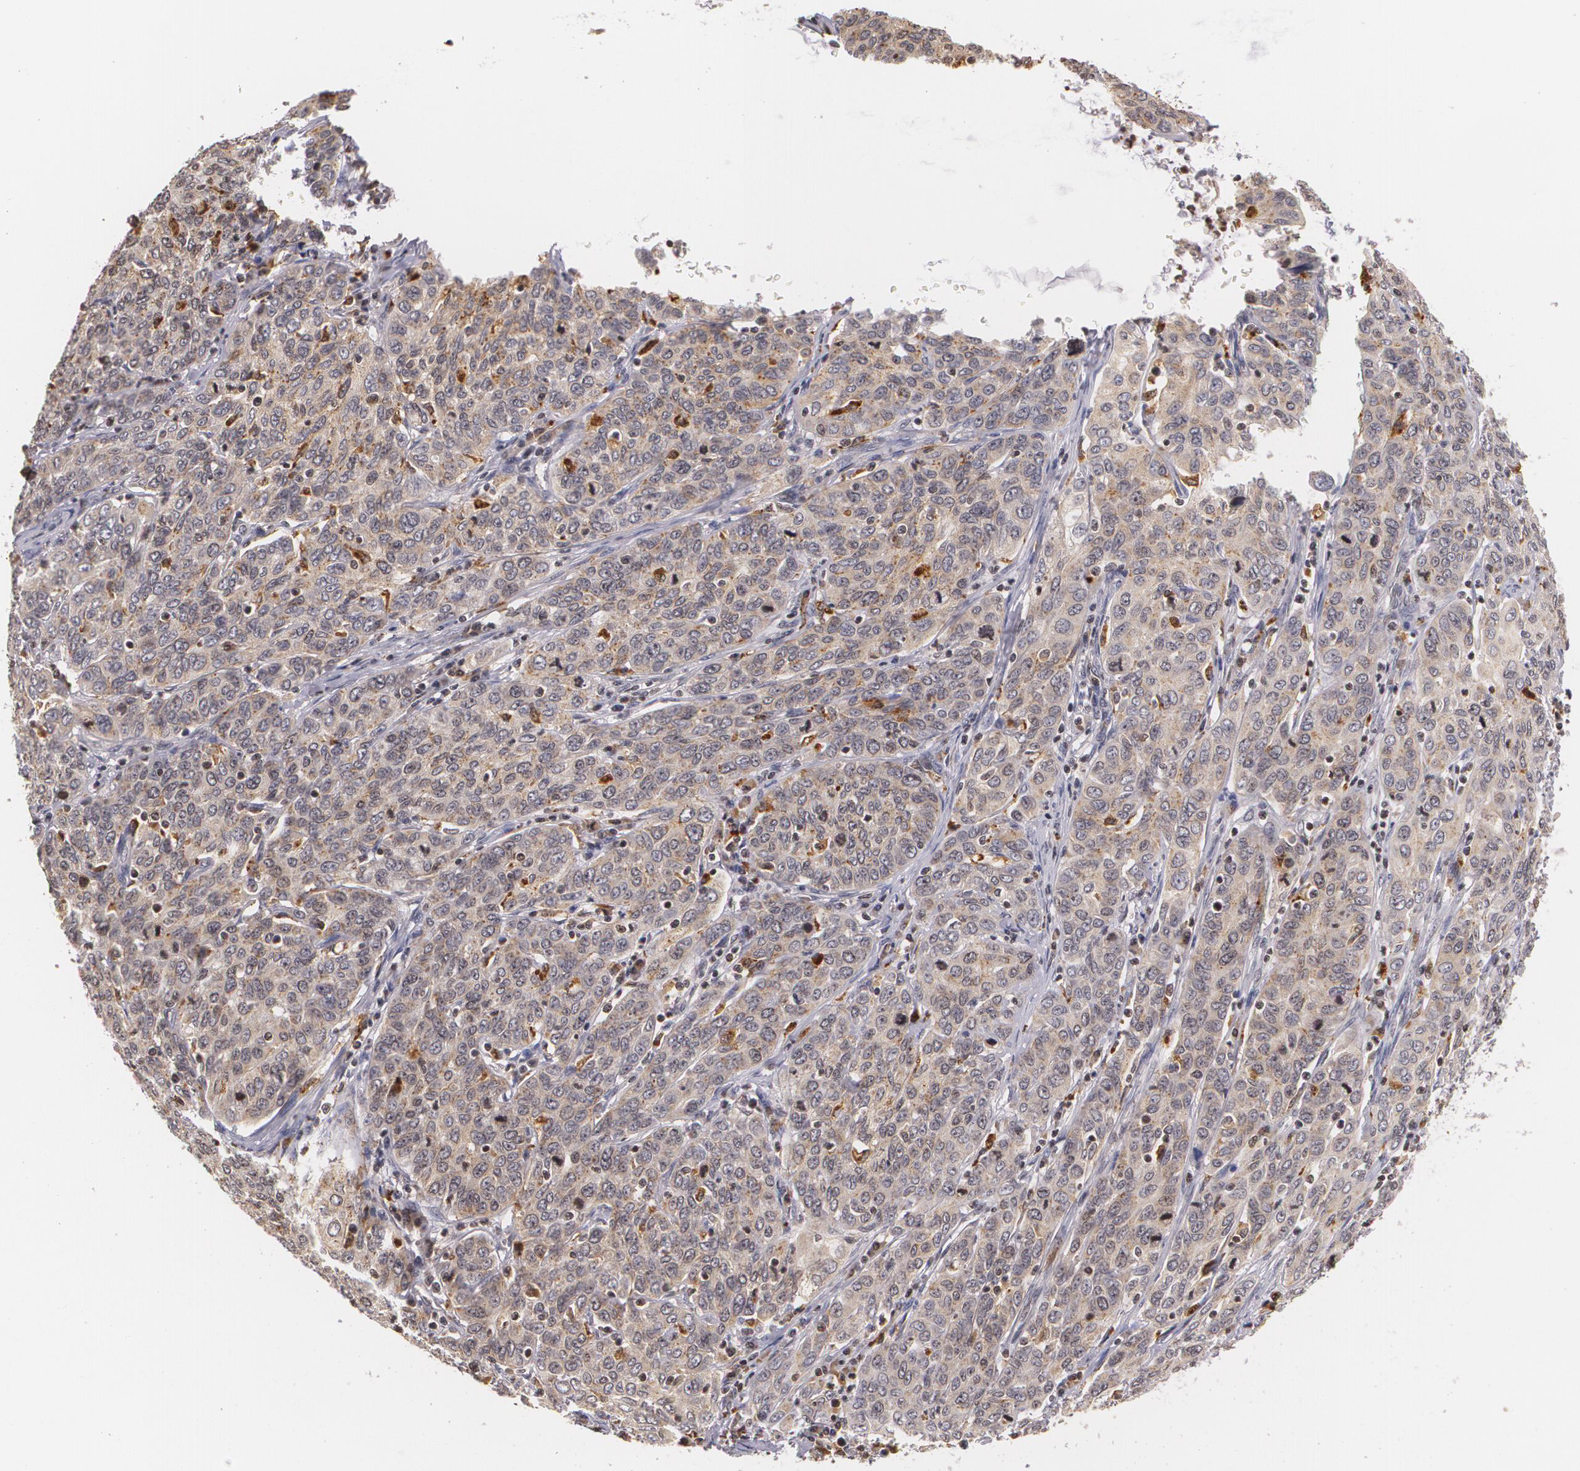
{"staining": {"intensity": "weak", "quantity": ">75%", "location": "cytoplasmic/membranous"}, "tissue": "cervical cancer", "cell_type": "Tumor cells", "image_type": "cancer", "snomed": [{"axis": "morphology", "description": "Squamous cell carcinoma, NOS"}, {"axis": "topography", "description": "Cervix"}], "caption": "Cervical squamous cell carcinoma was stained to show a protein in brown. There is low levels of weak cytoplasmic/membranous staining in approximately >75% of tumor cells. (DAB IHC with brightfield microscopy, high magnification).", "gene": "VAV3", "patient": {"sex": "female", "age": 38}}